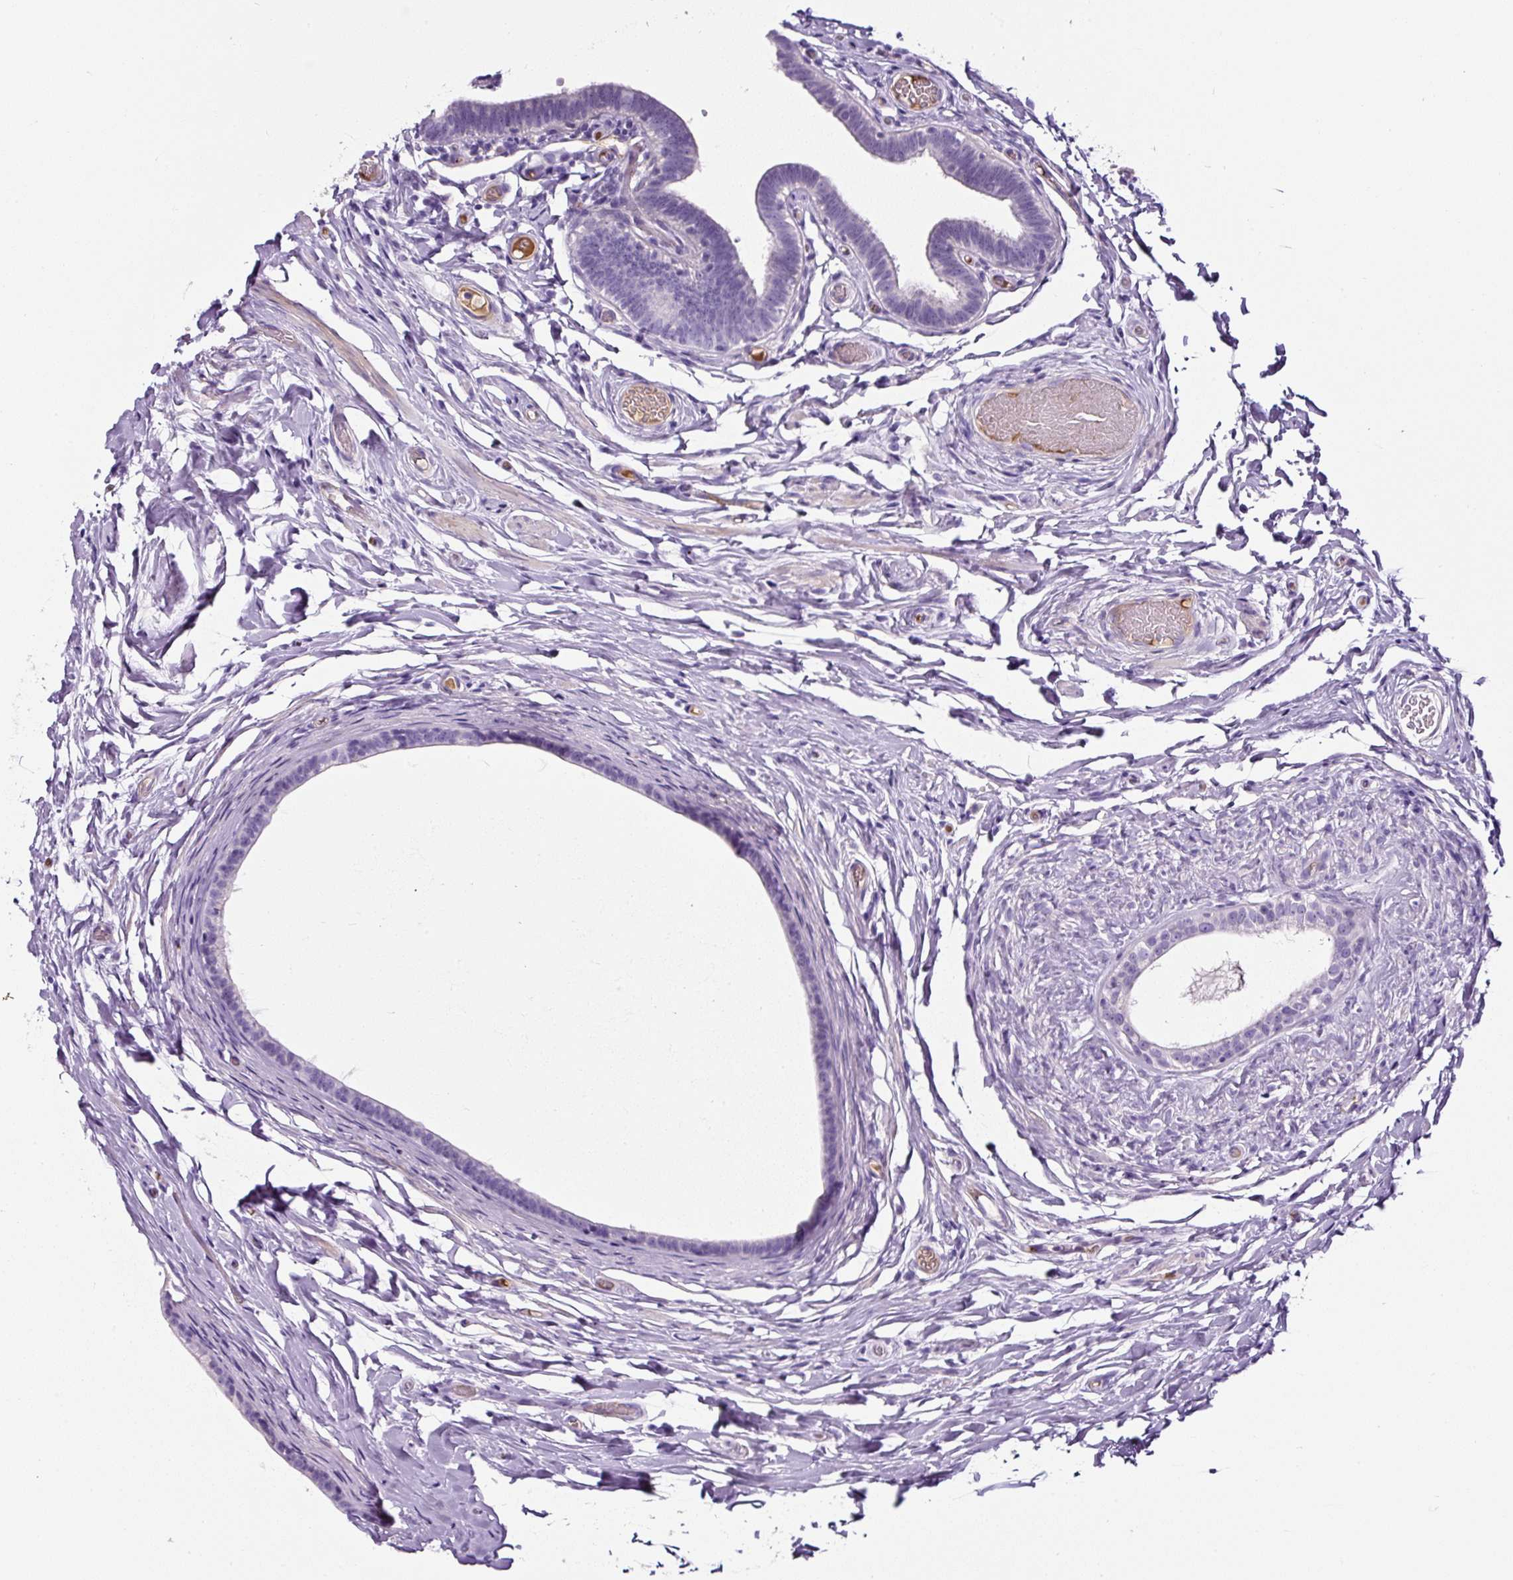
{"staining": {"intensity": "negative", "quantity": "none", "location": "none"}, "tissue": "epididymis", "cell_type": "Glandular cells", "image_type": "normal", "snomed": [{"axis": "morphology", "description": "Normal tissue, NOS"}, {"axis": "morphology", "description": "Carcinoma, Embryonal, NOS"}, {"axis": "topography", "description": "Testis"}, {"axis": "topography", "description": "Epididymis"}], "caption": "This is an immunohistochemistry photomicrograph of normal human epididymis. There is no staining in glandular cells.", "gene": "OR14A2", "patient": {"sex": "male", "age": 36}}